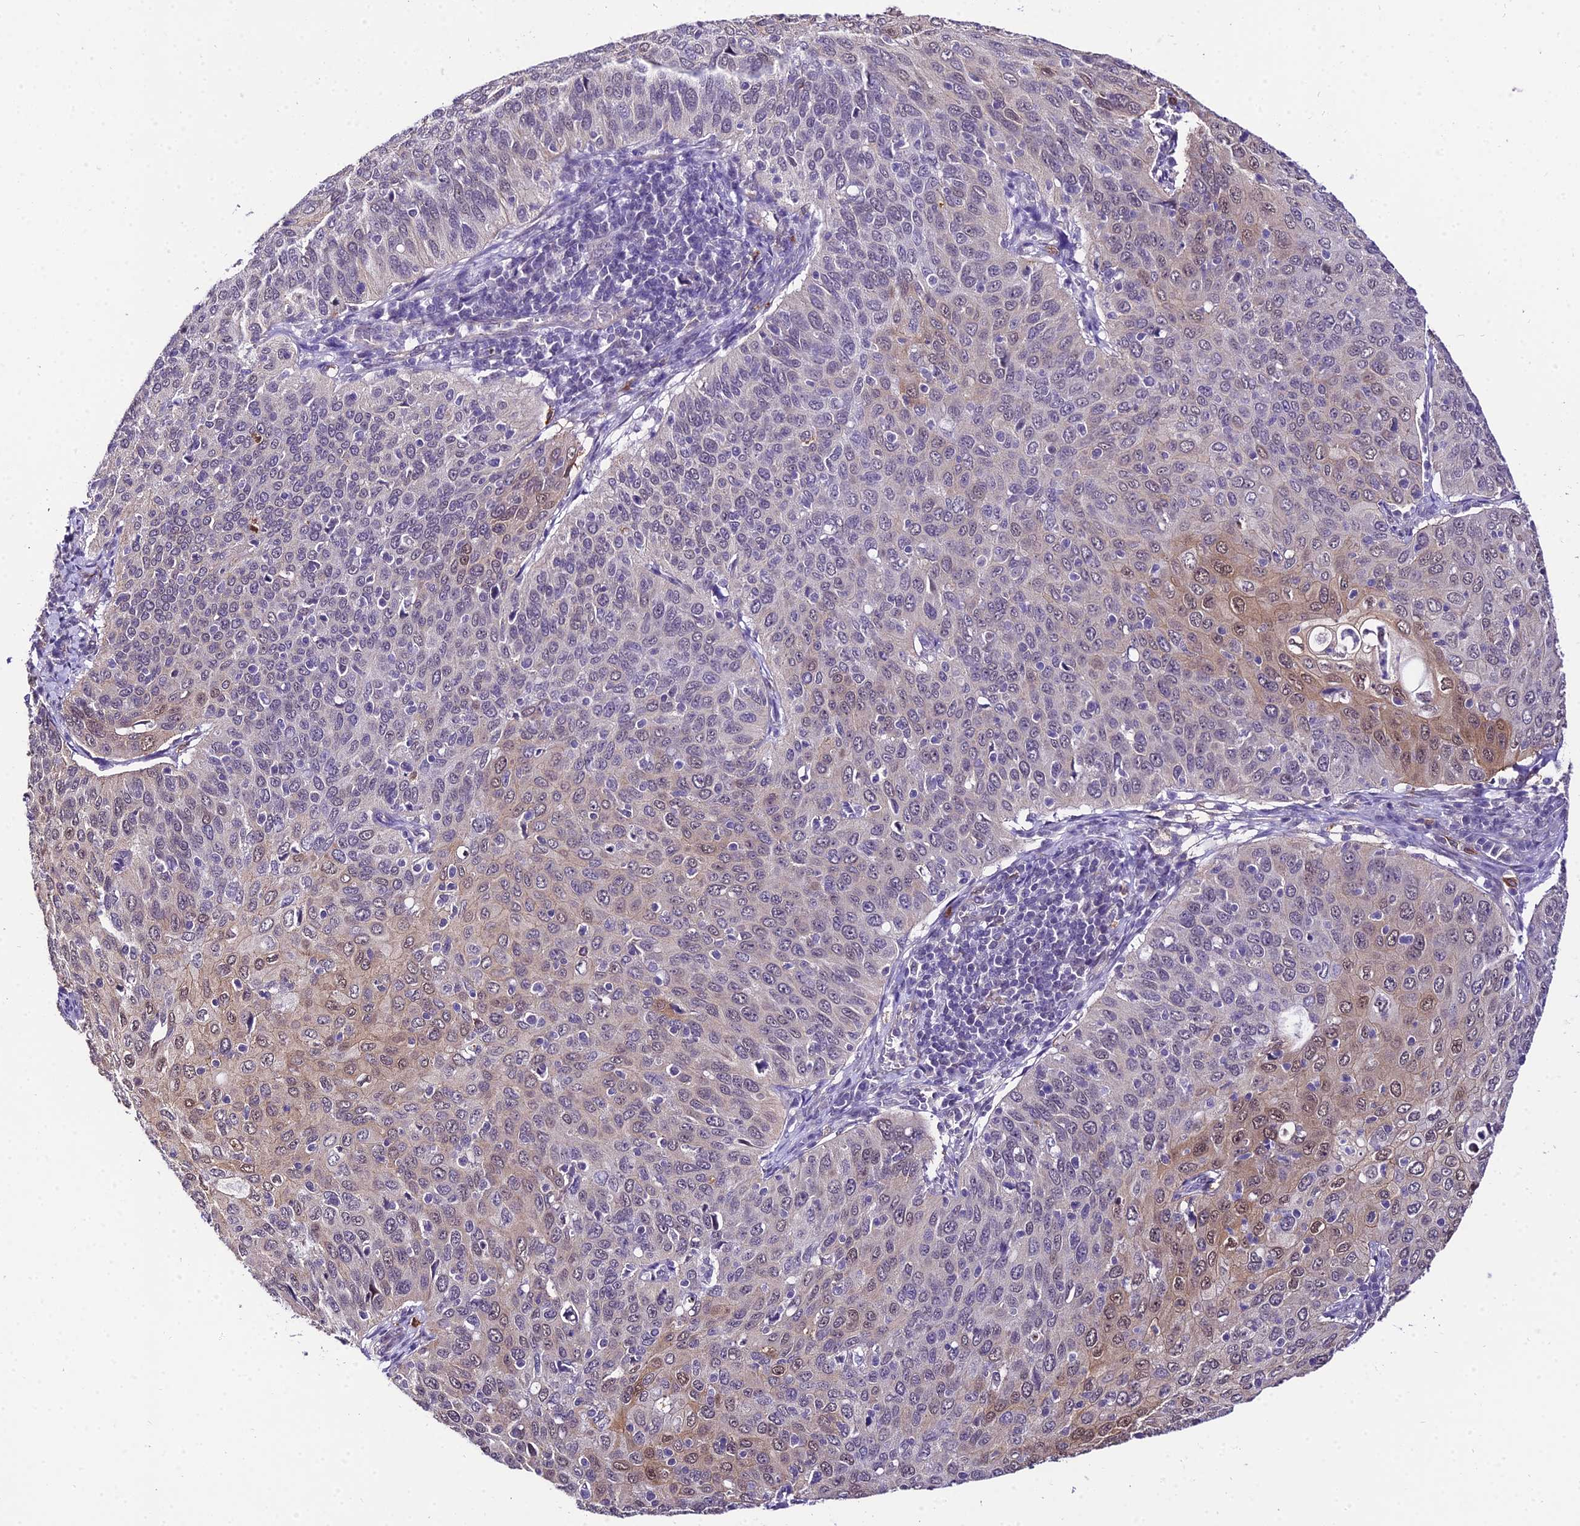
{"staining": {"intensity": "weak", "quantity": "<25%", "location": "cytoplasmic/membranous,nuclear"}, "tissue": "cervical cancer", "cell_type": "Tumor cells", "image_type": "cancer", "snomed": [{"axis": "morphology", "description": "Squamous cell carcinoma, NOS"}, {"axis": "topography", "description": "Cervix"}], "caption": "High power microscopy histopathology image of an immunohistochemistry photomicrograph of cervical cancer, revealing no significant positivity in tumor cells.", "gene": "POLR2I", "patient": {"sex": "female", "age": 36}}